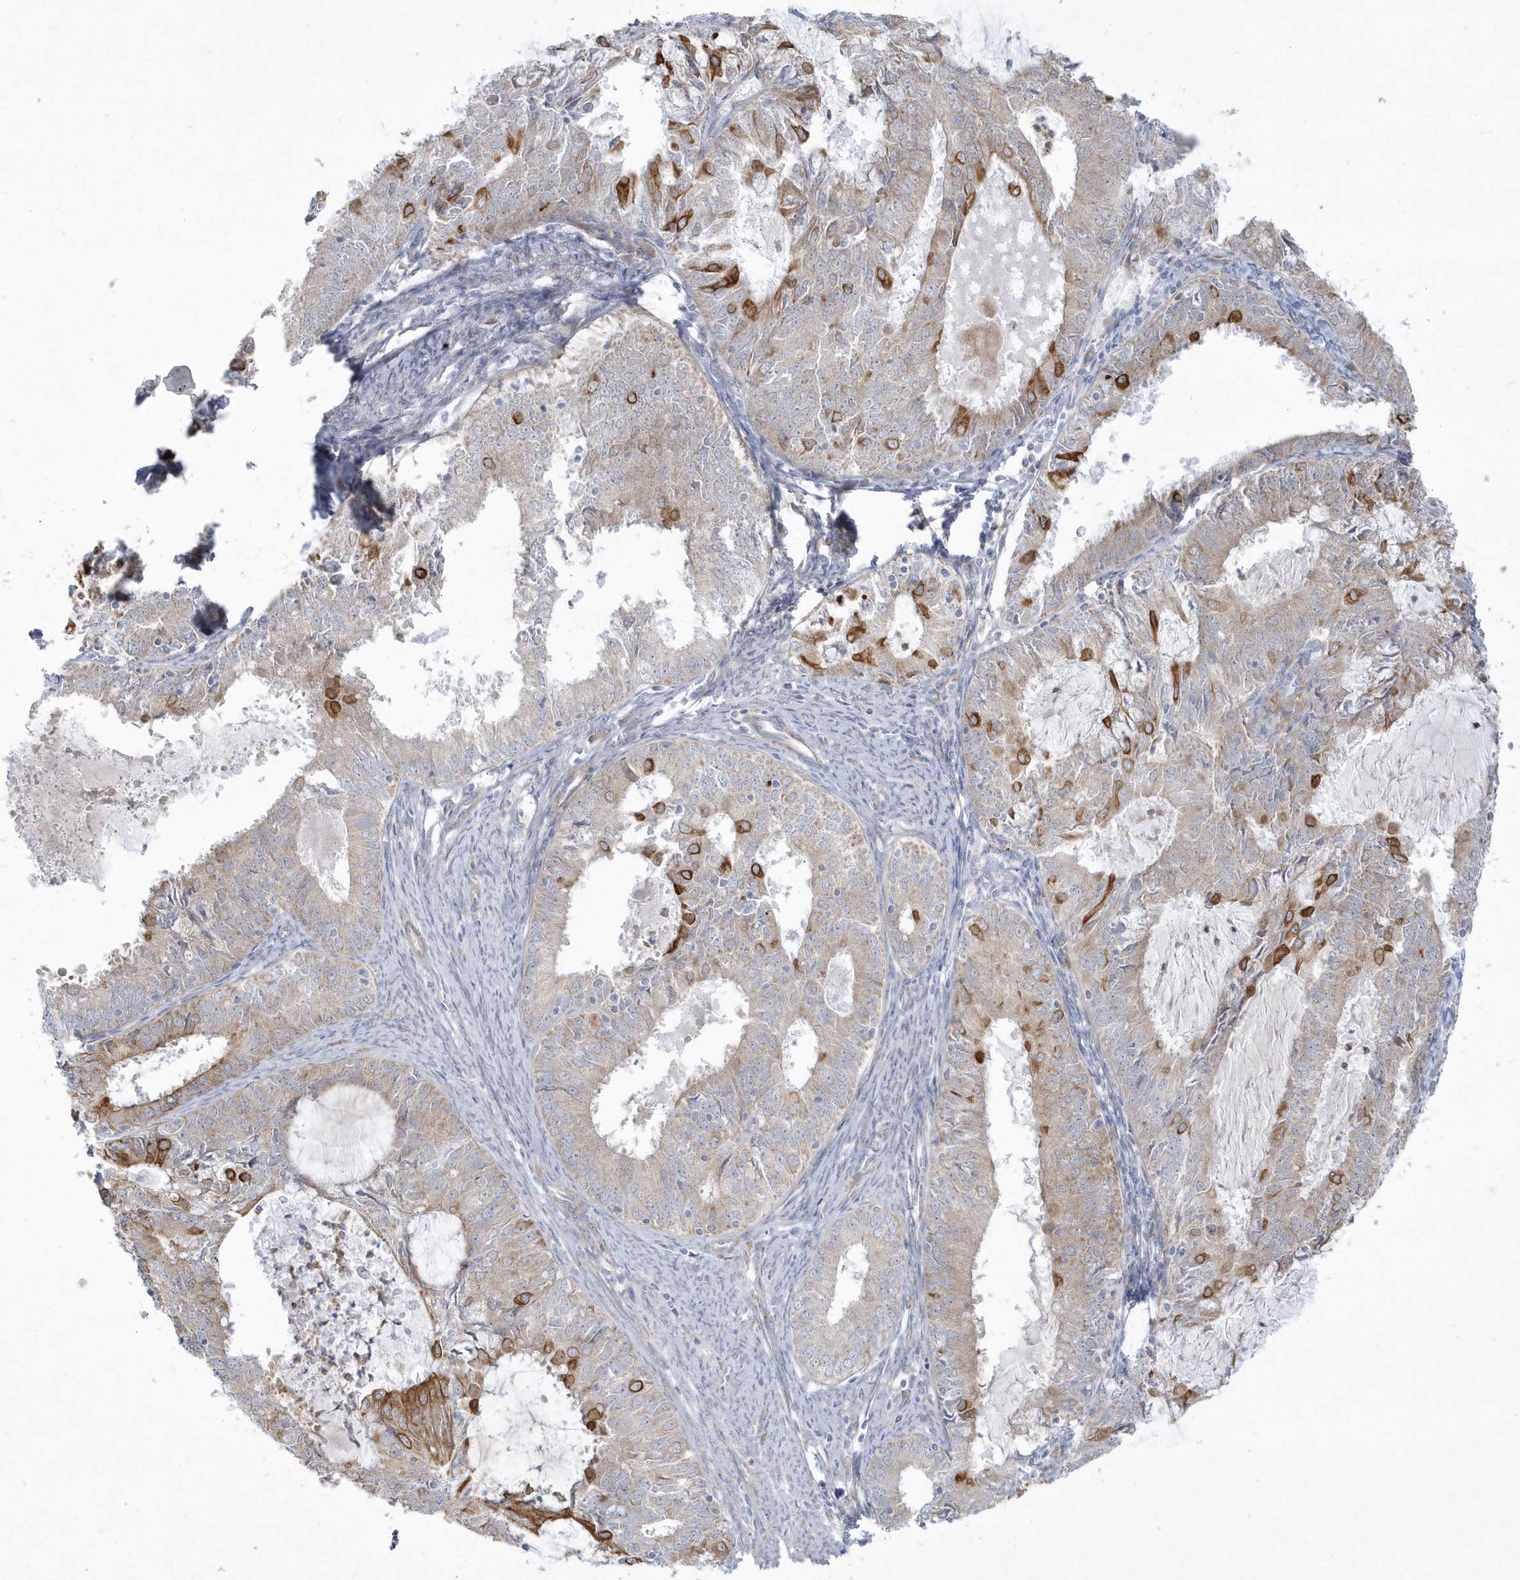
{"staining": {"intensity": "strong", "quantity": "<25%", "location": "cytoplasmic/membranous"}, "tissue": "endometrial cancer", "cell_type": "Tumor cells", "image_type": "cancer", "snomed": [{"axis": "morphology", "description": "Adenocarcinoma, NOS"}, {"axis": "topography", "description": "Endometrium"}], "caption": "Endometrial adenocarcinoma tissue displays strong cytoplasmic/membranous expression in about <25% of tumor cells", "gene": "LARS1", "patient": {"sex": "female", "age": 57}}